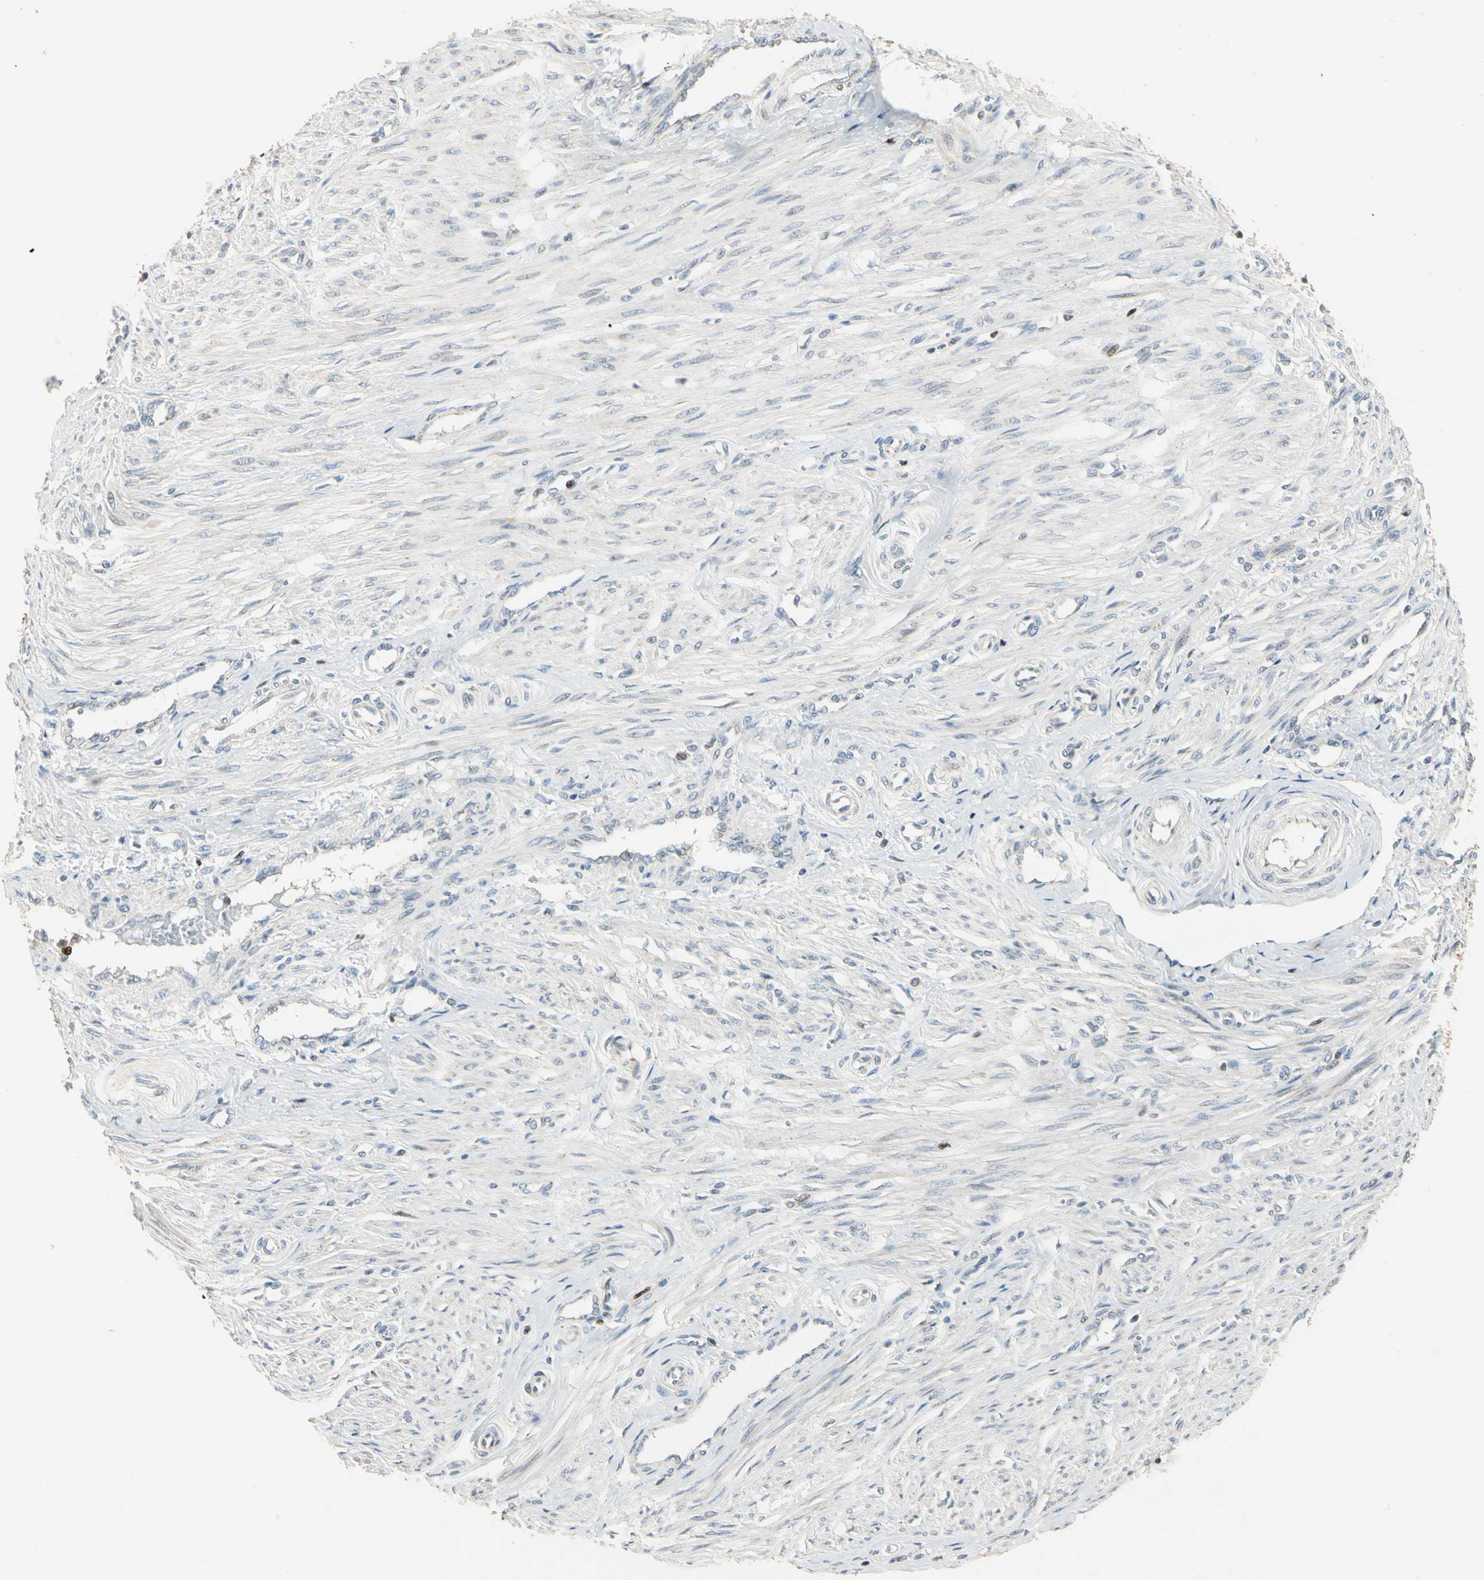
{"staining": {"intensity": "negative", "quantity": "none", "location": "none"}, "tissue": "smooth muscle", "cell_type": "Smooth muscle cells", "image_type": "normal", "snomed": [{"axis": "morphology", "description": "Normal tissue, NOS"}, {"axis": "topography", "description": "Smooth muscle"}, {"axis": "topography", "description": "Uterus"}], "caption": "The immunohistochemistry (IHC) histopathology image has no significant staining in smooth muscle cells of smooth muscle.", "gene": "IP6K2", "patient": {"sex": "female", "age": 39}}